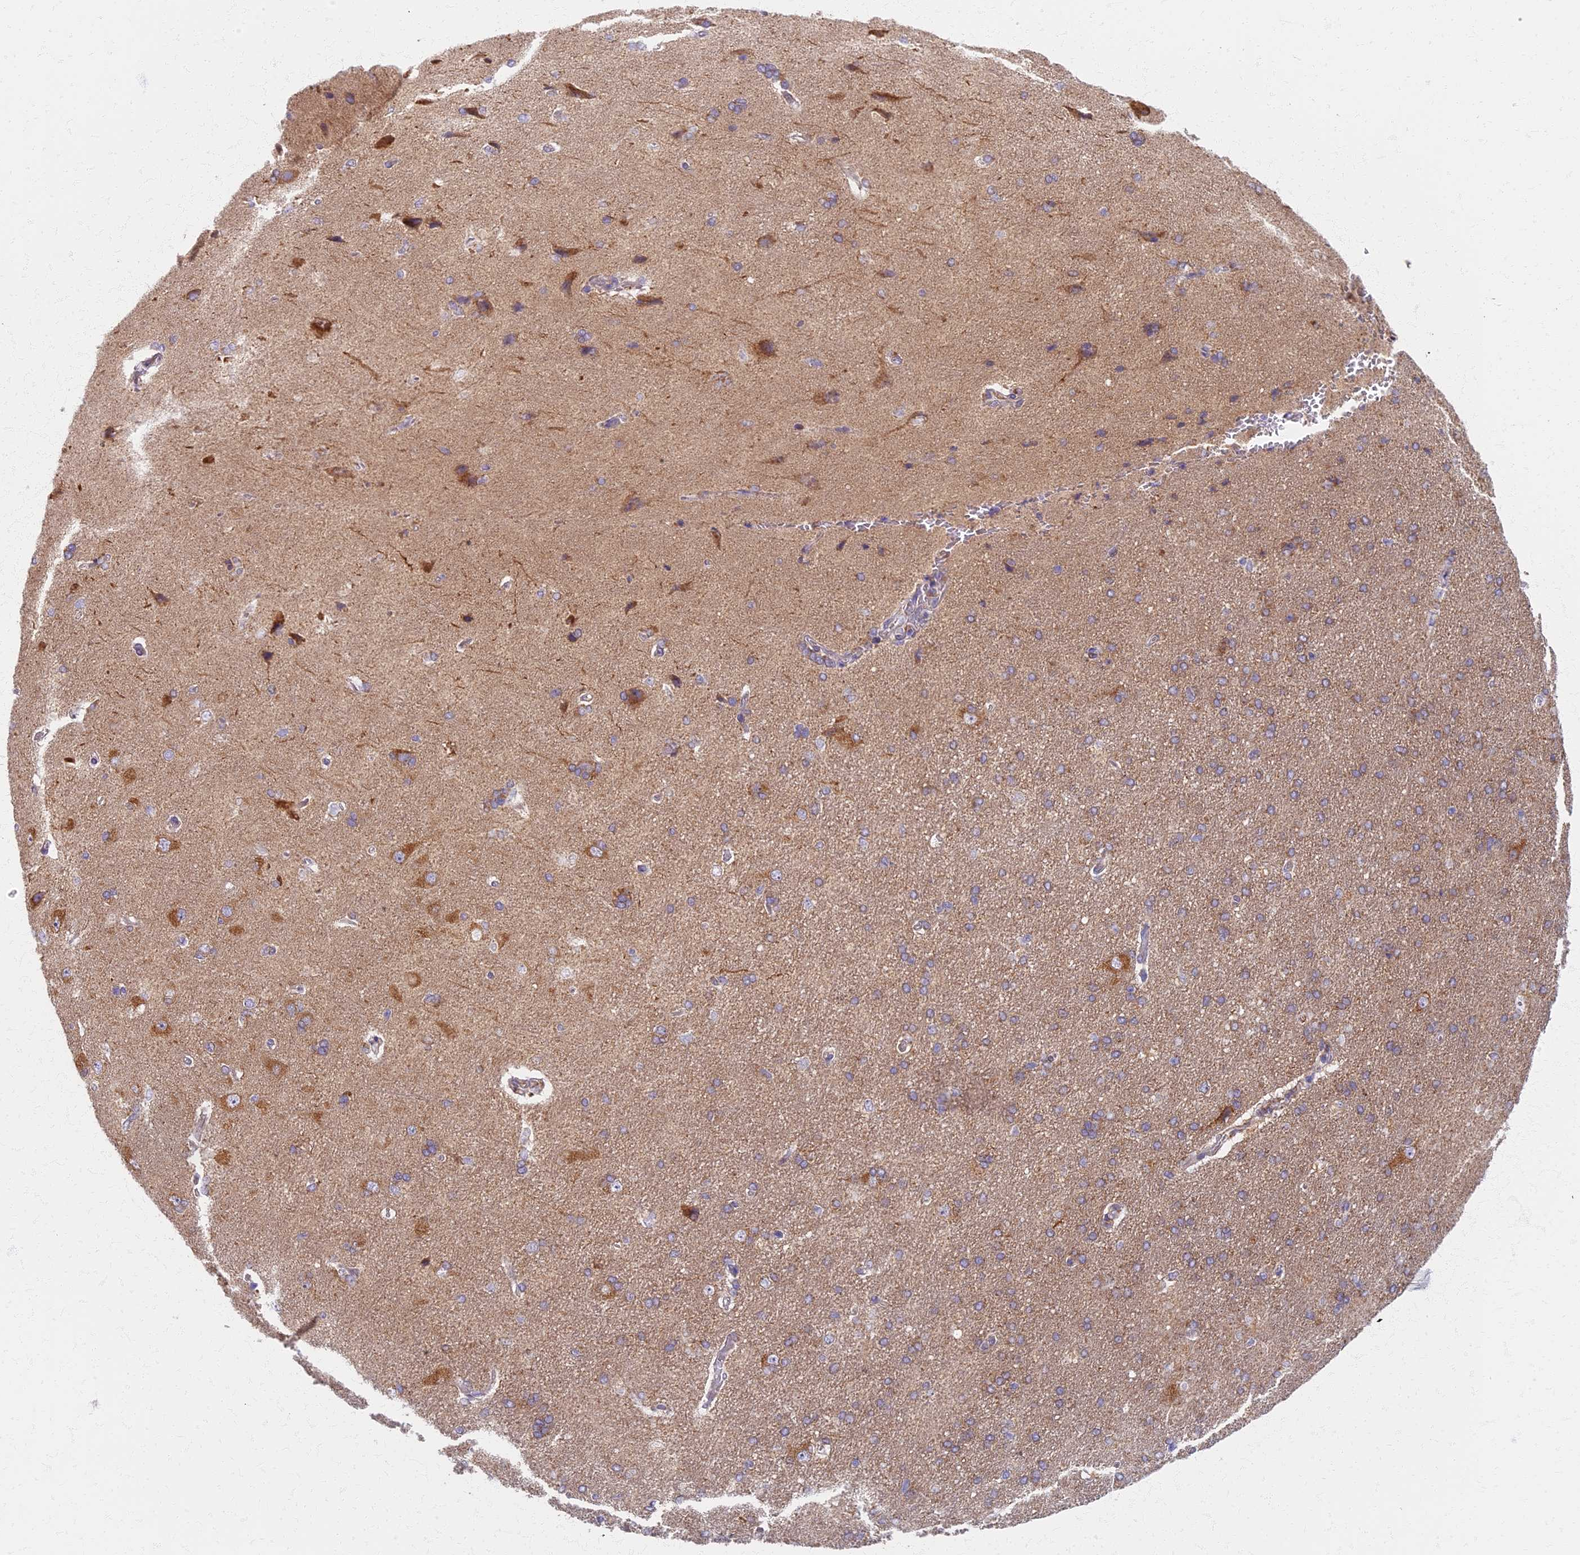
{"staining": {"intensity": "negative", "quantity": "none", "location": "none"}, "tissue": "cerebral cortex", "cell_type": "Endothelial cells", "image_type": "normal", "snomed": [{"axis": "morphology", "description": "Normal tissue, NOS"}, {"axis": "topography", "description": "Cerebral cortex"}], "caption": "Endothelial cells are negative for brown protein staining in normal cerebral cortex. (Brightfield microscopy of DAB (3,3'-diaminobenzidine) IHC at high magnification).", "gene": "MRPS25", "patient": {"sex": "male", "age": 62}}